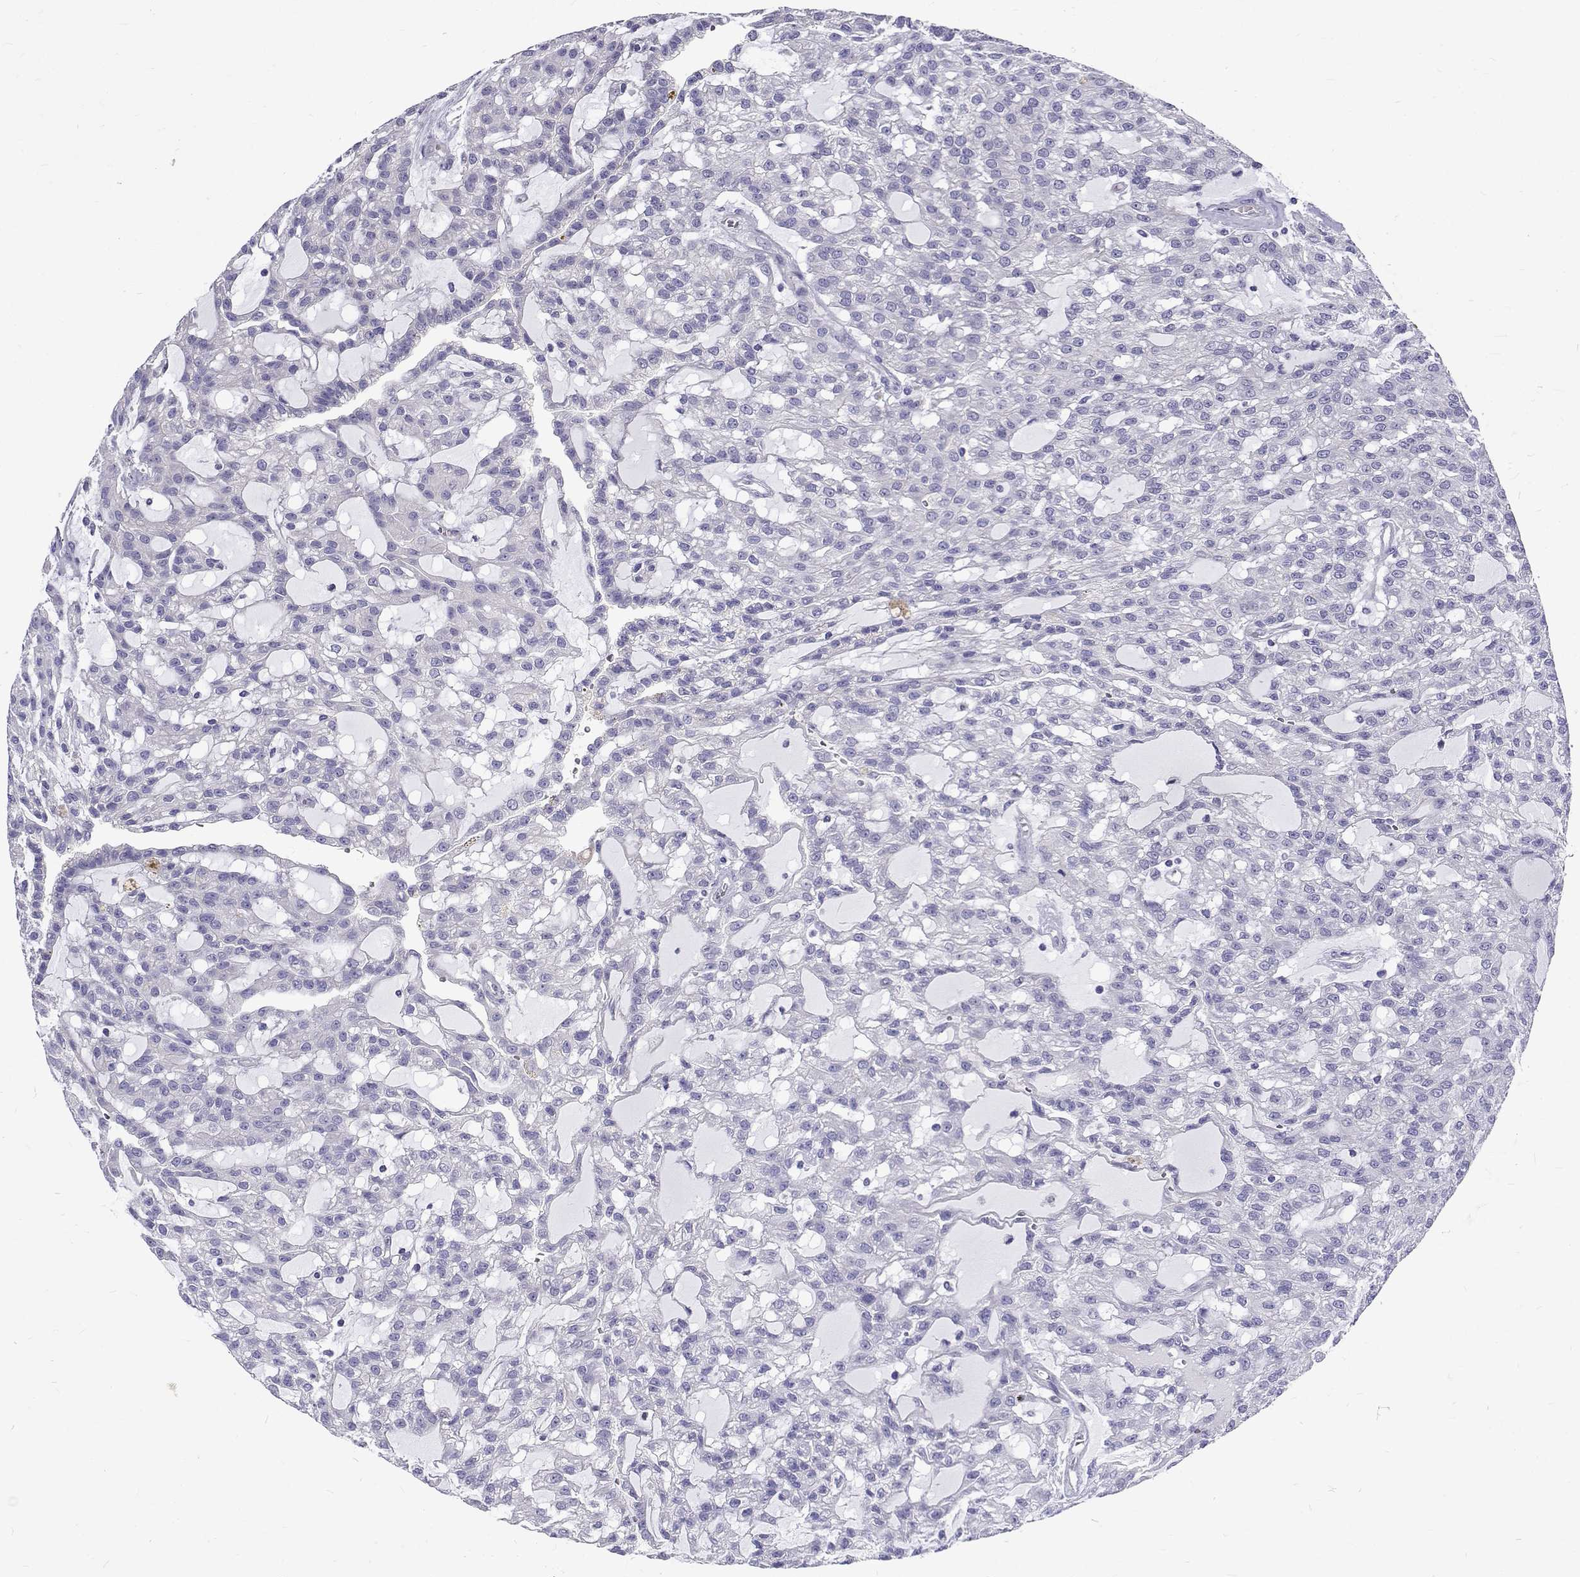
{"staining": {"intensity": "negative", "quantity": "none", "location": "none"}, "tissue": "renal cancer", "cell_type": "Tumor cells", "image_type": "cancer", "snomed": [{"axis": "morphology", "description": "Adenocarcinoma, NOS"}, {"axis": "topography", "description": "Kidney"}], "caption": "Adenocarcinoma (renal) was stained to show a protein in brown. There is no significant positivity in tumor cells. Nuclei are stained in blue.", "gene": "IGSF1", "patient": {"sex": "male", "age": 63}}